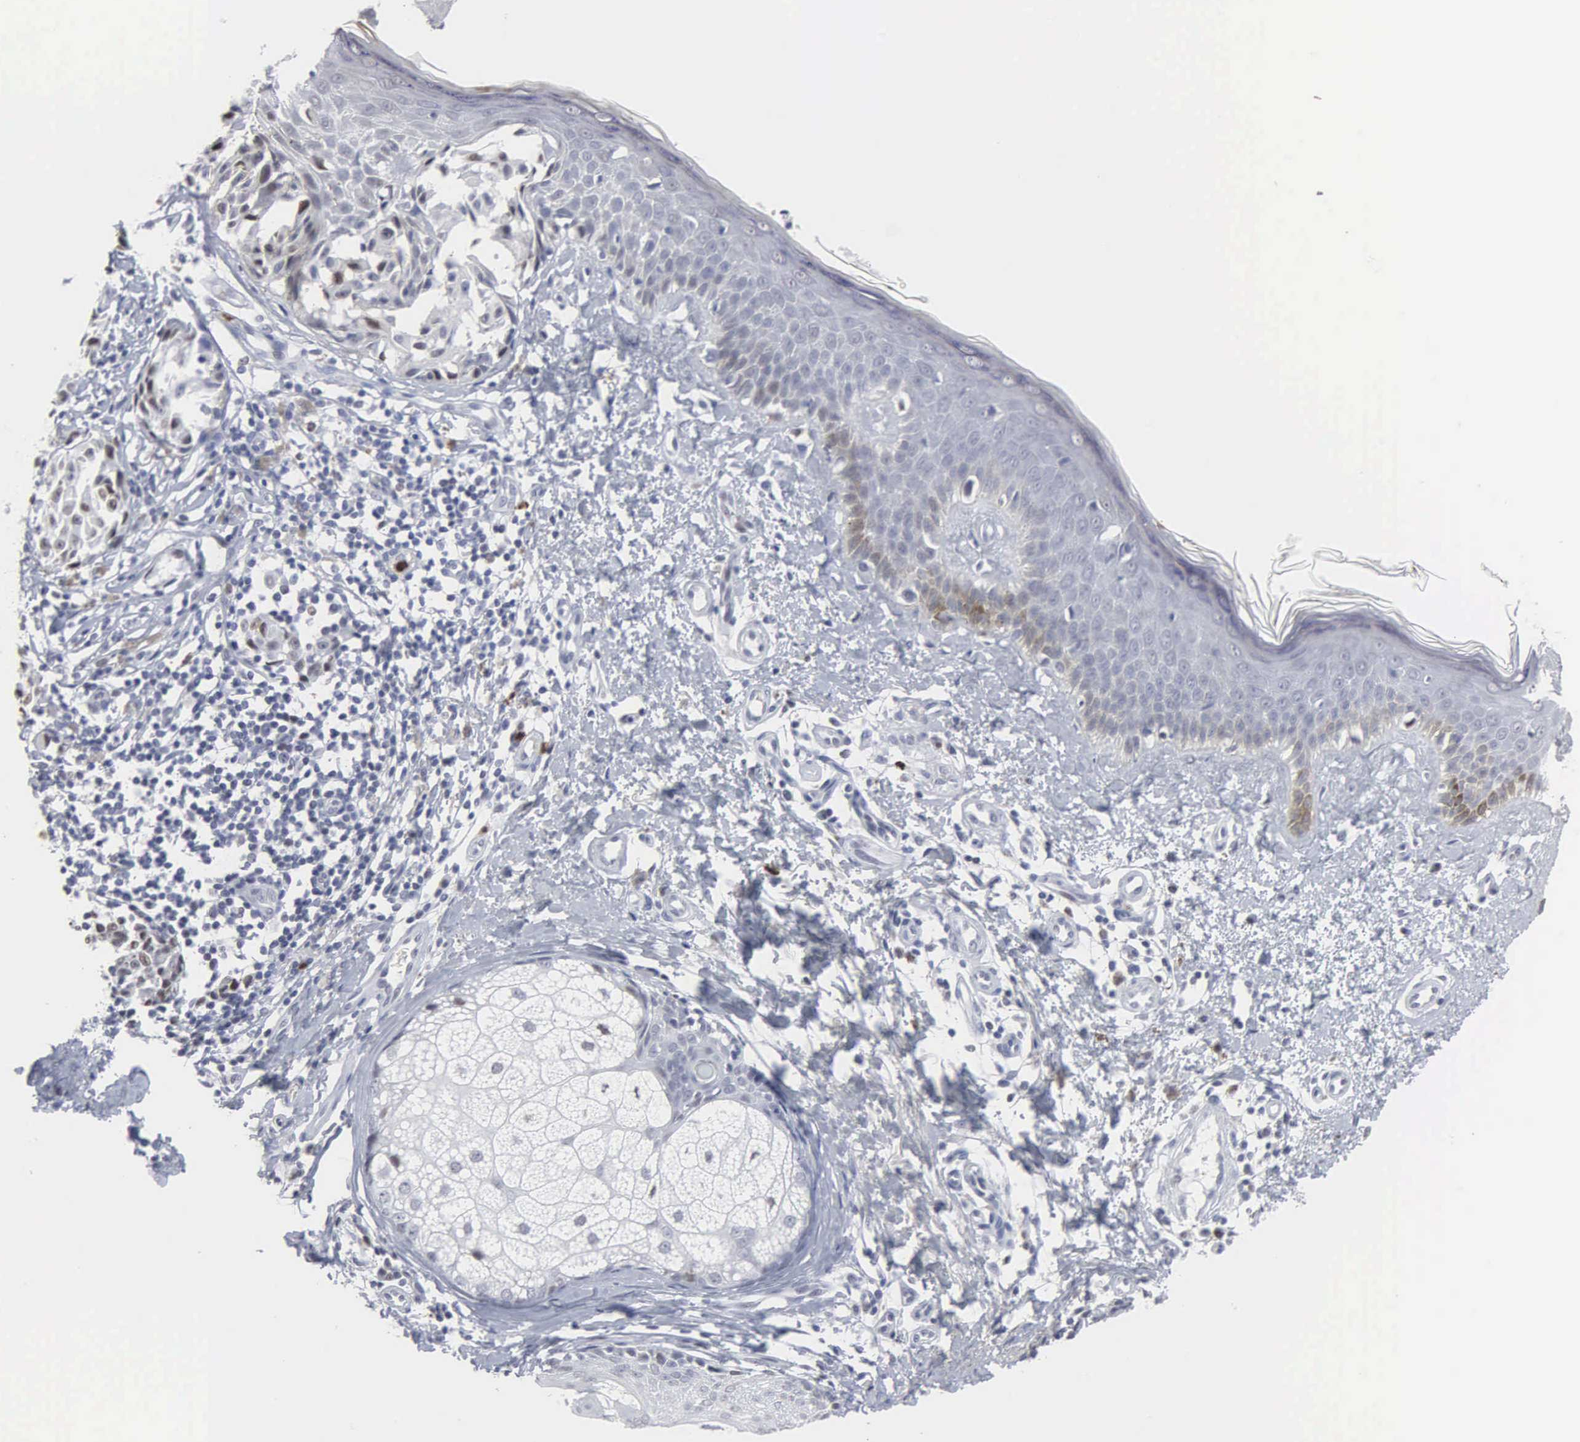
{"staining": {"intensity": "negative", "quantity": "none", "location": "none"}, "tissue": "melanoma", "cell_type": "Tumor cells", "image_type": "cancer", "snomed": [{"axis": "morphology", "description": "Malignant melanoma, NOS"}, {"axis": "topography", "description": "Skin"}], "caption": "This micrograph is of malignant melanoma stained with immunohistochemistry to label a protein in brown with the nuclei are counter-stained blue. There is no positivity in tumor cells.", "gene": "SPIN3", "patient": {"sex": "male", "age": 49}}